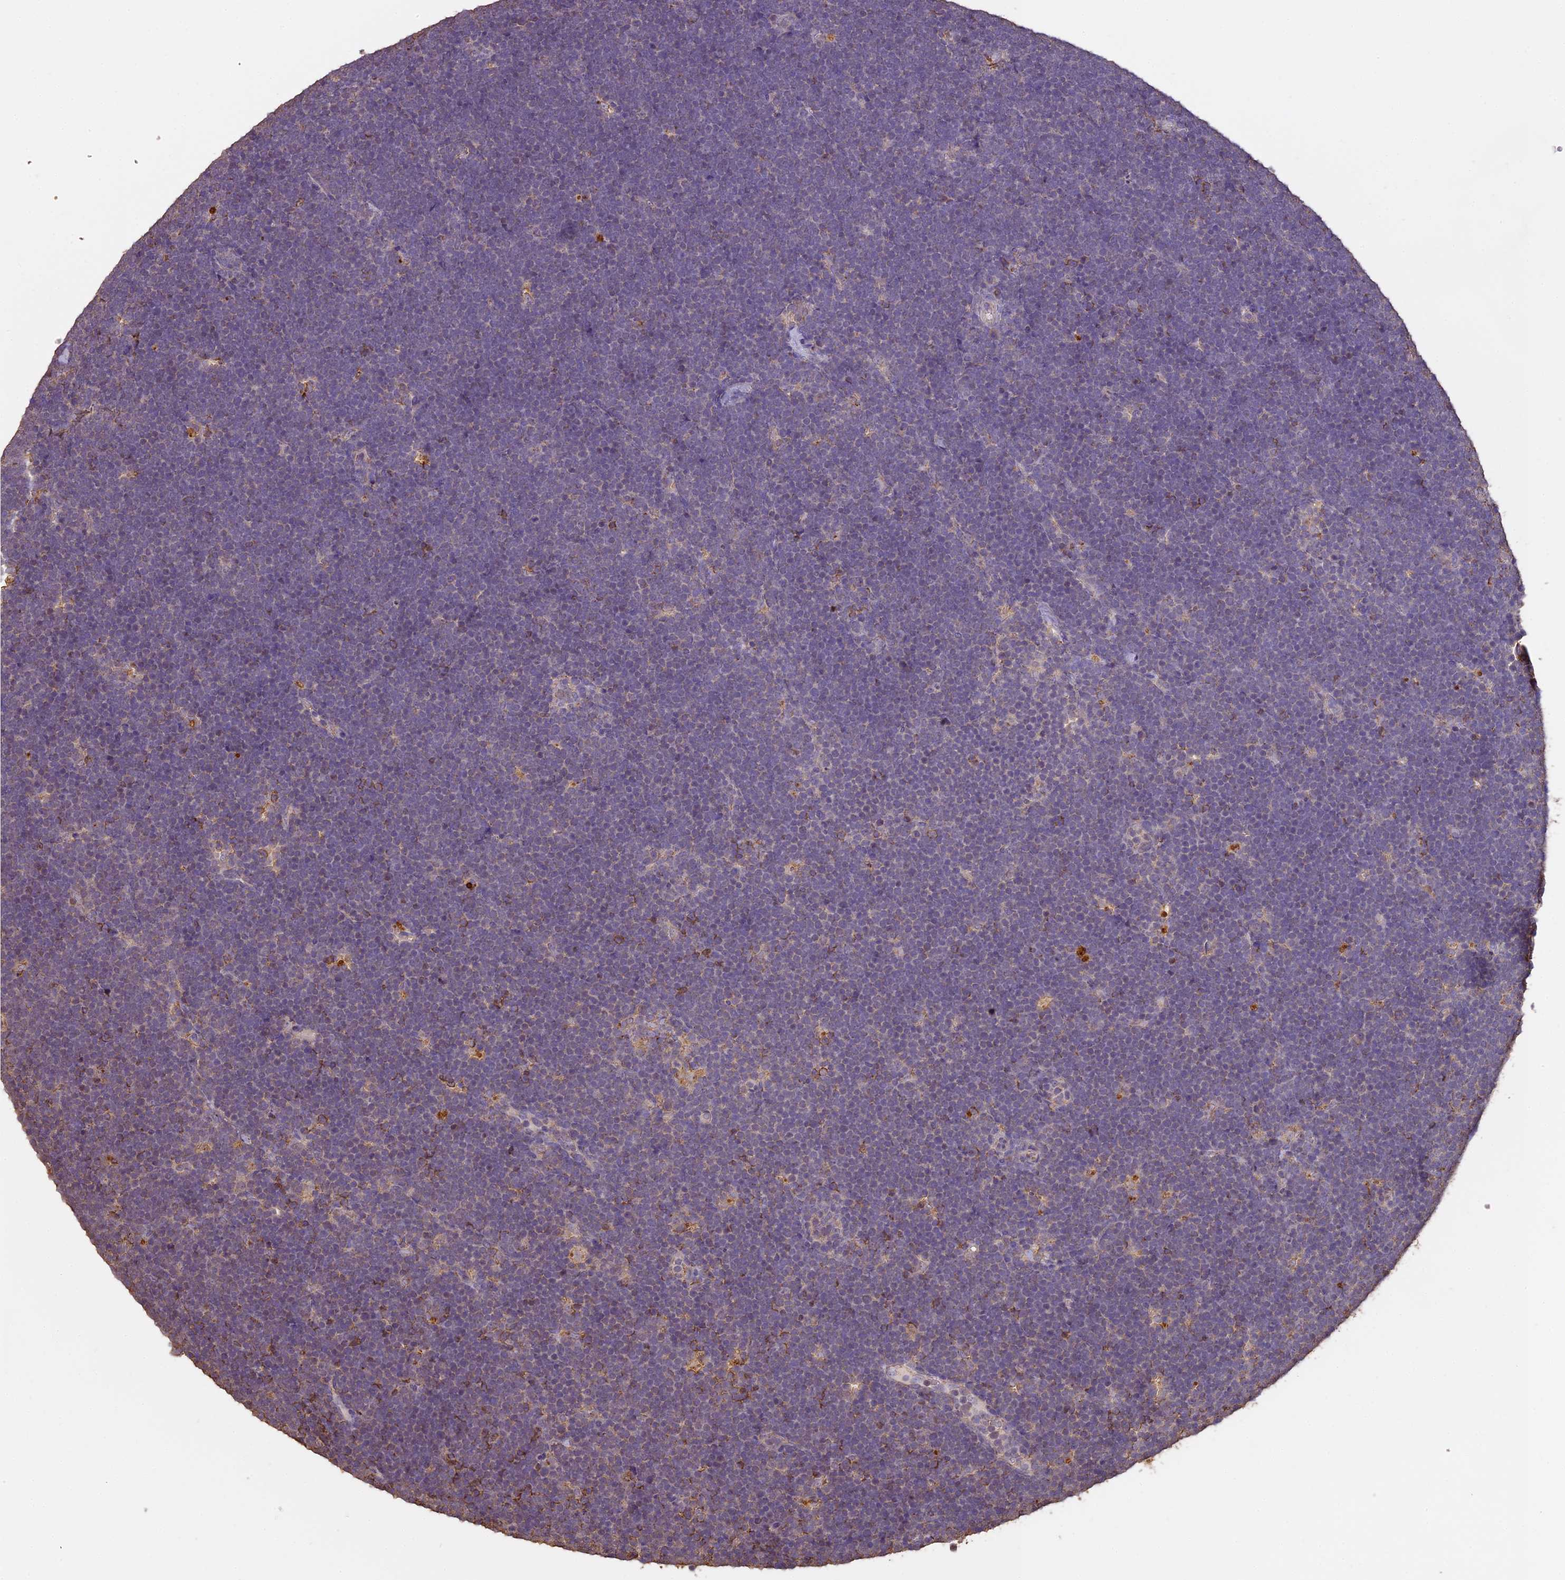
{"staining": {"intensity": "negative", "quantity": "none", "location": "none"}, "tissue": "lymphoma", "cell_type": "Tumor cells", "image_type": "cancer", "snomed": [{"axis": "morphology", "description": "Malignant lymphoma, non-Hodgkin's type, High grade"}, {"axis": "topography", "description": "Lymph node"}], "caption": "This image is of high-grade malignant lymphoma, non-Hodgkin's type stained with IHC to label a protein in brown with the nuclei are counter-stained blue. There is no staining in tumor cells.", "gene": "ARHGAP19", "patient": {"sex": "male", "age": 13}}